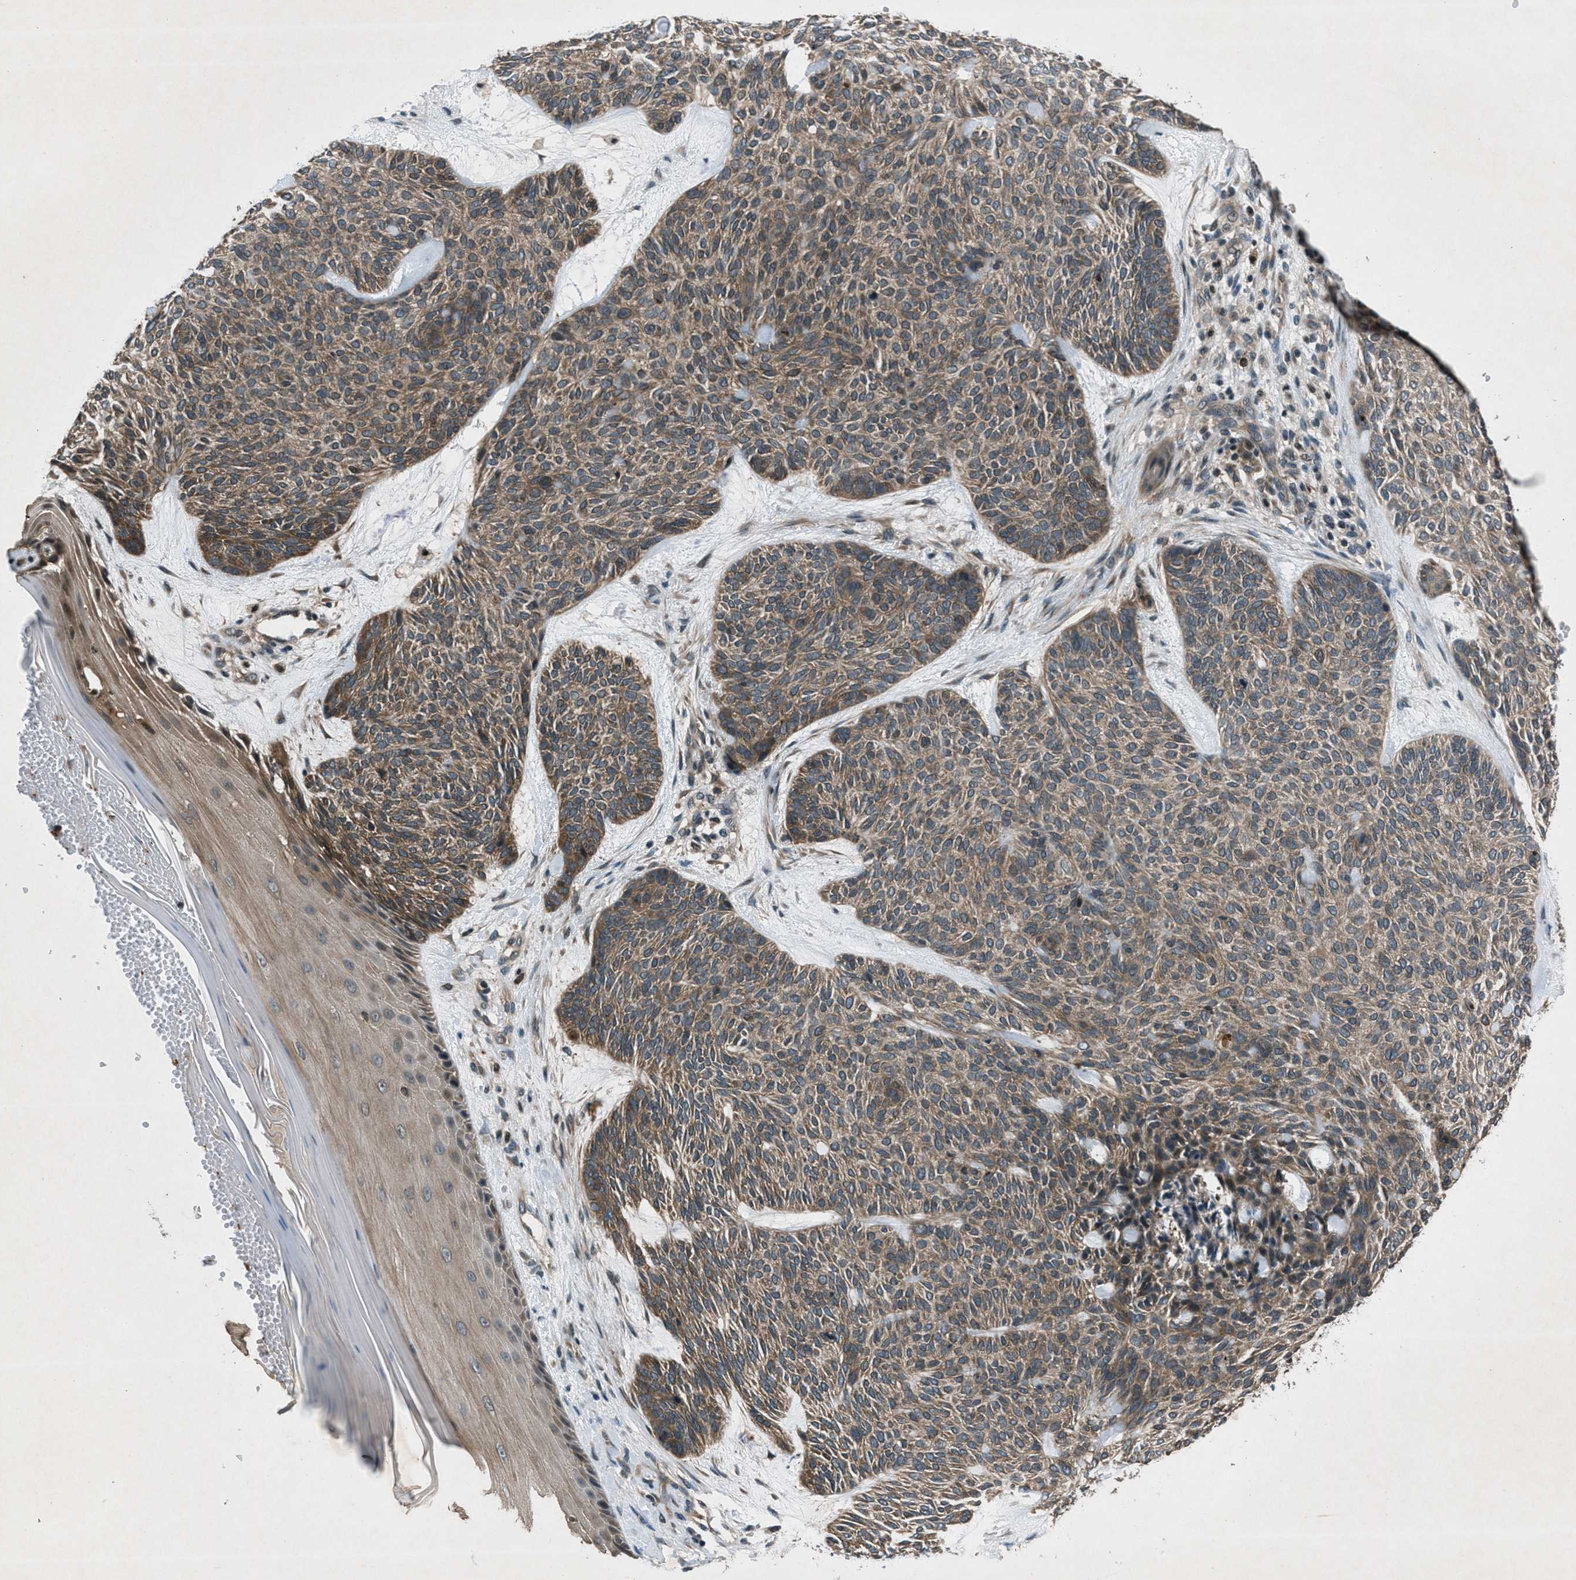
{"staining": {"intensity": "moderate", "quantity": "25%-75%", "location": "cytoplasmic/membranous"}, "tissue": "skin cancer", "cell_type": "Tumor cells", "image_type": "cancer", "snomed": [{"axis": "morphology", "description": "Basal cell carcinoma"}, {"axis": "topography", "description": "Skin"}], "caption": "Protein staining of skin cancer tissue demonstrates moderate cytoplasmic/membranous expression in approximately 25%-75% of tumor cells.", "gene": "EPSTI1", "patient": {"sex": "male", "age": 55}}